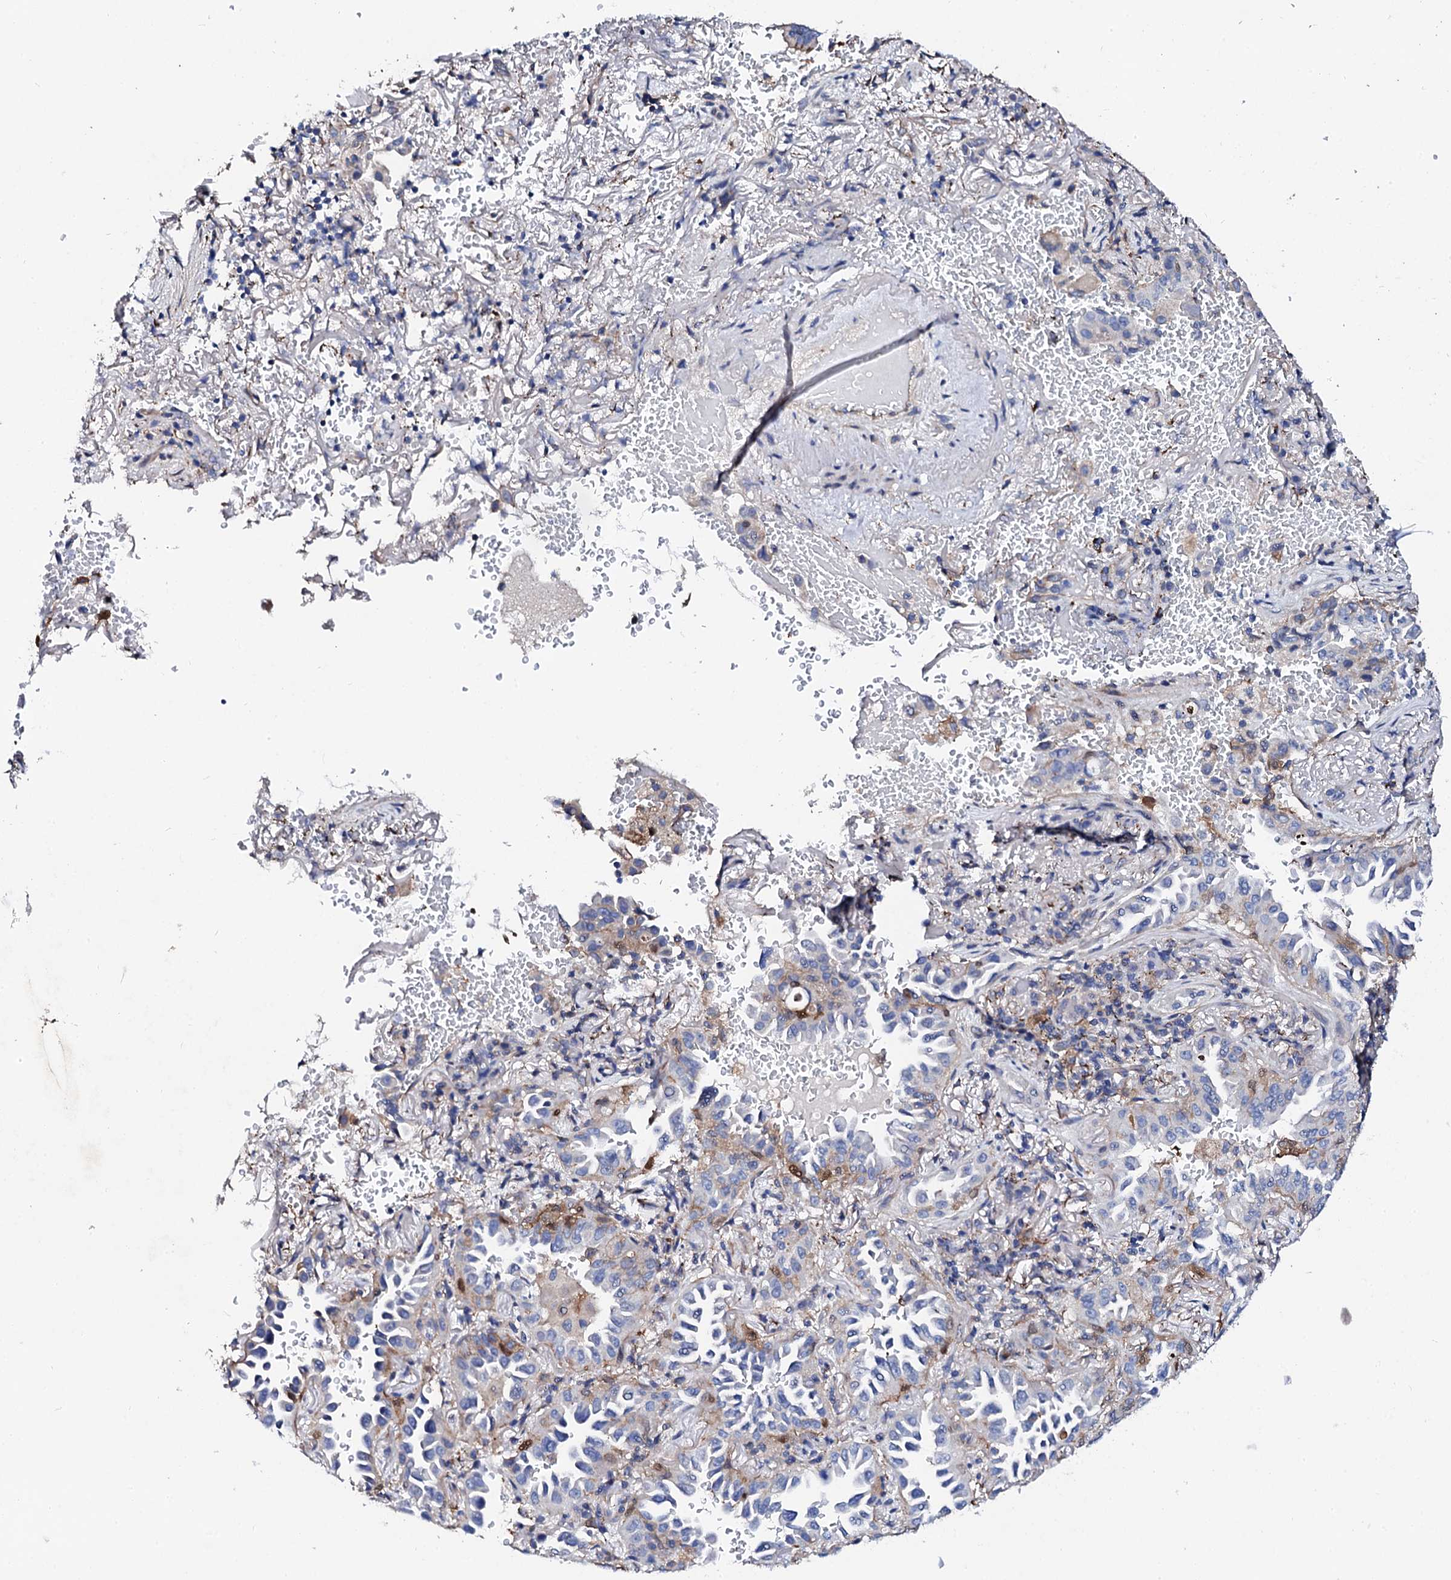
{"staining": {"intensity": "negative", "quantity": "none", "location": "none"}, "tissue": "lung cancer", "cell_type": "Tumor cells", "image_type": "cancer", "snomed": [{"axis": "morphology", "description": "Adenocarcinoma, NOS"}, {"axis": "topography", "description": "Lung"}], "caption": "Immunohistochemical staining of lung adenocarcinoma reveals no significant expression in tumor cells.", "gene": "KLHL32", "patient": {"sex": "female", "age": 69}}